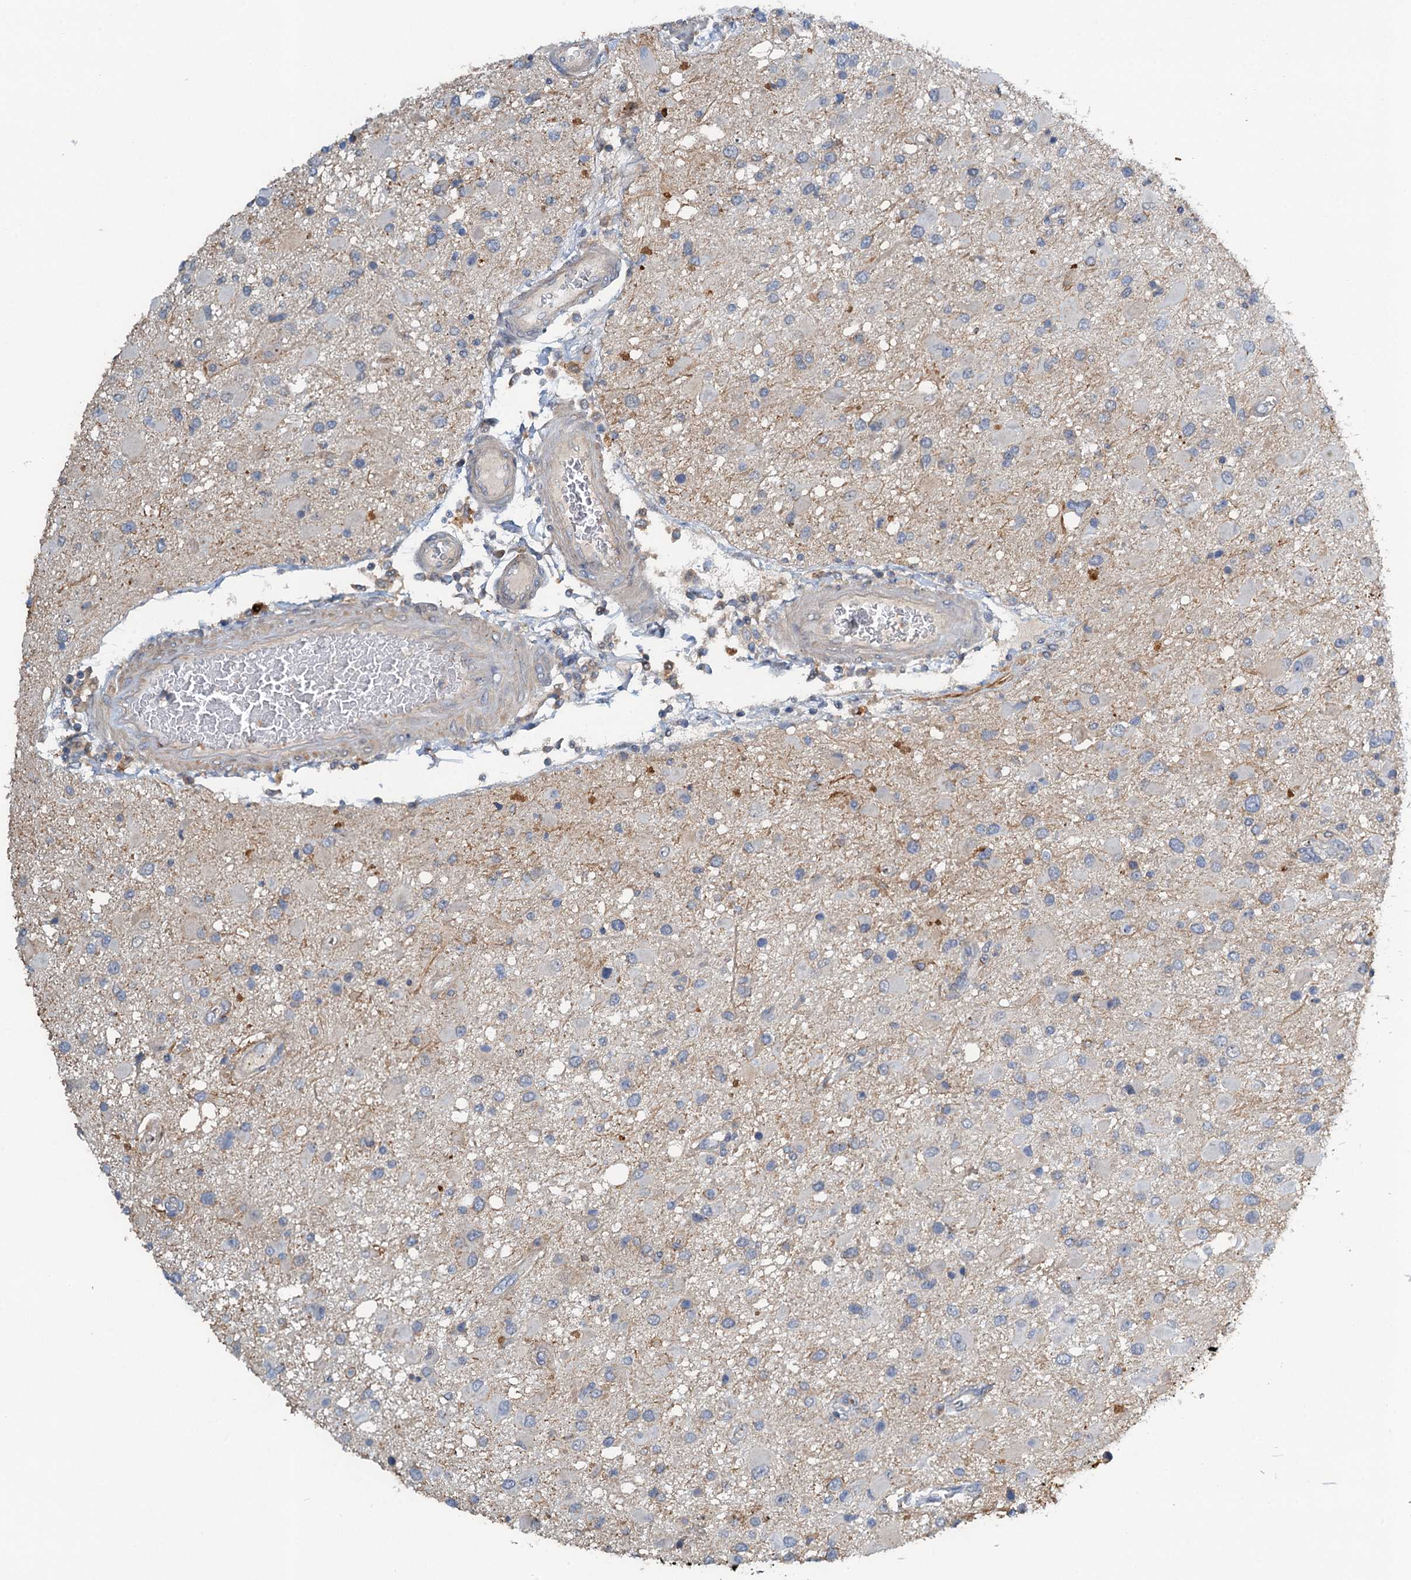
{"staining": {"intensity": "negative", "quantity": "none", "location": "none"}, "tissue": "glioma", "cell_type": "Tumor cells", "image_type": "cancer", "snomed": [{"axis": "morphology", "description": "Glioma, malignant, High grade"}, {"axis": "topography", "description": "Brain"}], "caption": "IHC histopathology image of glioma stained for a protein (brown), which demonstrates no positivity in tumor cells.", "gene": "ZNF606", "patient": {"sex": "male", "age": 53}}